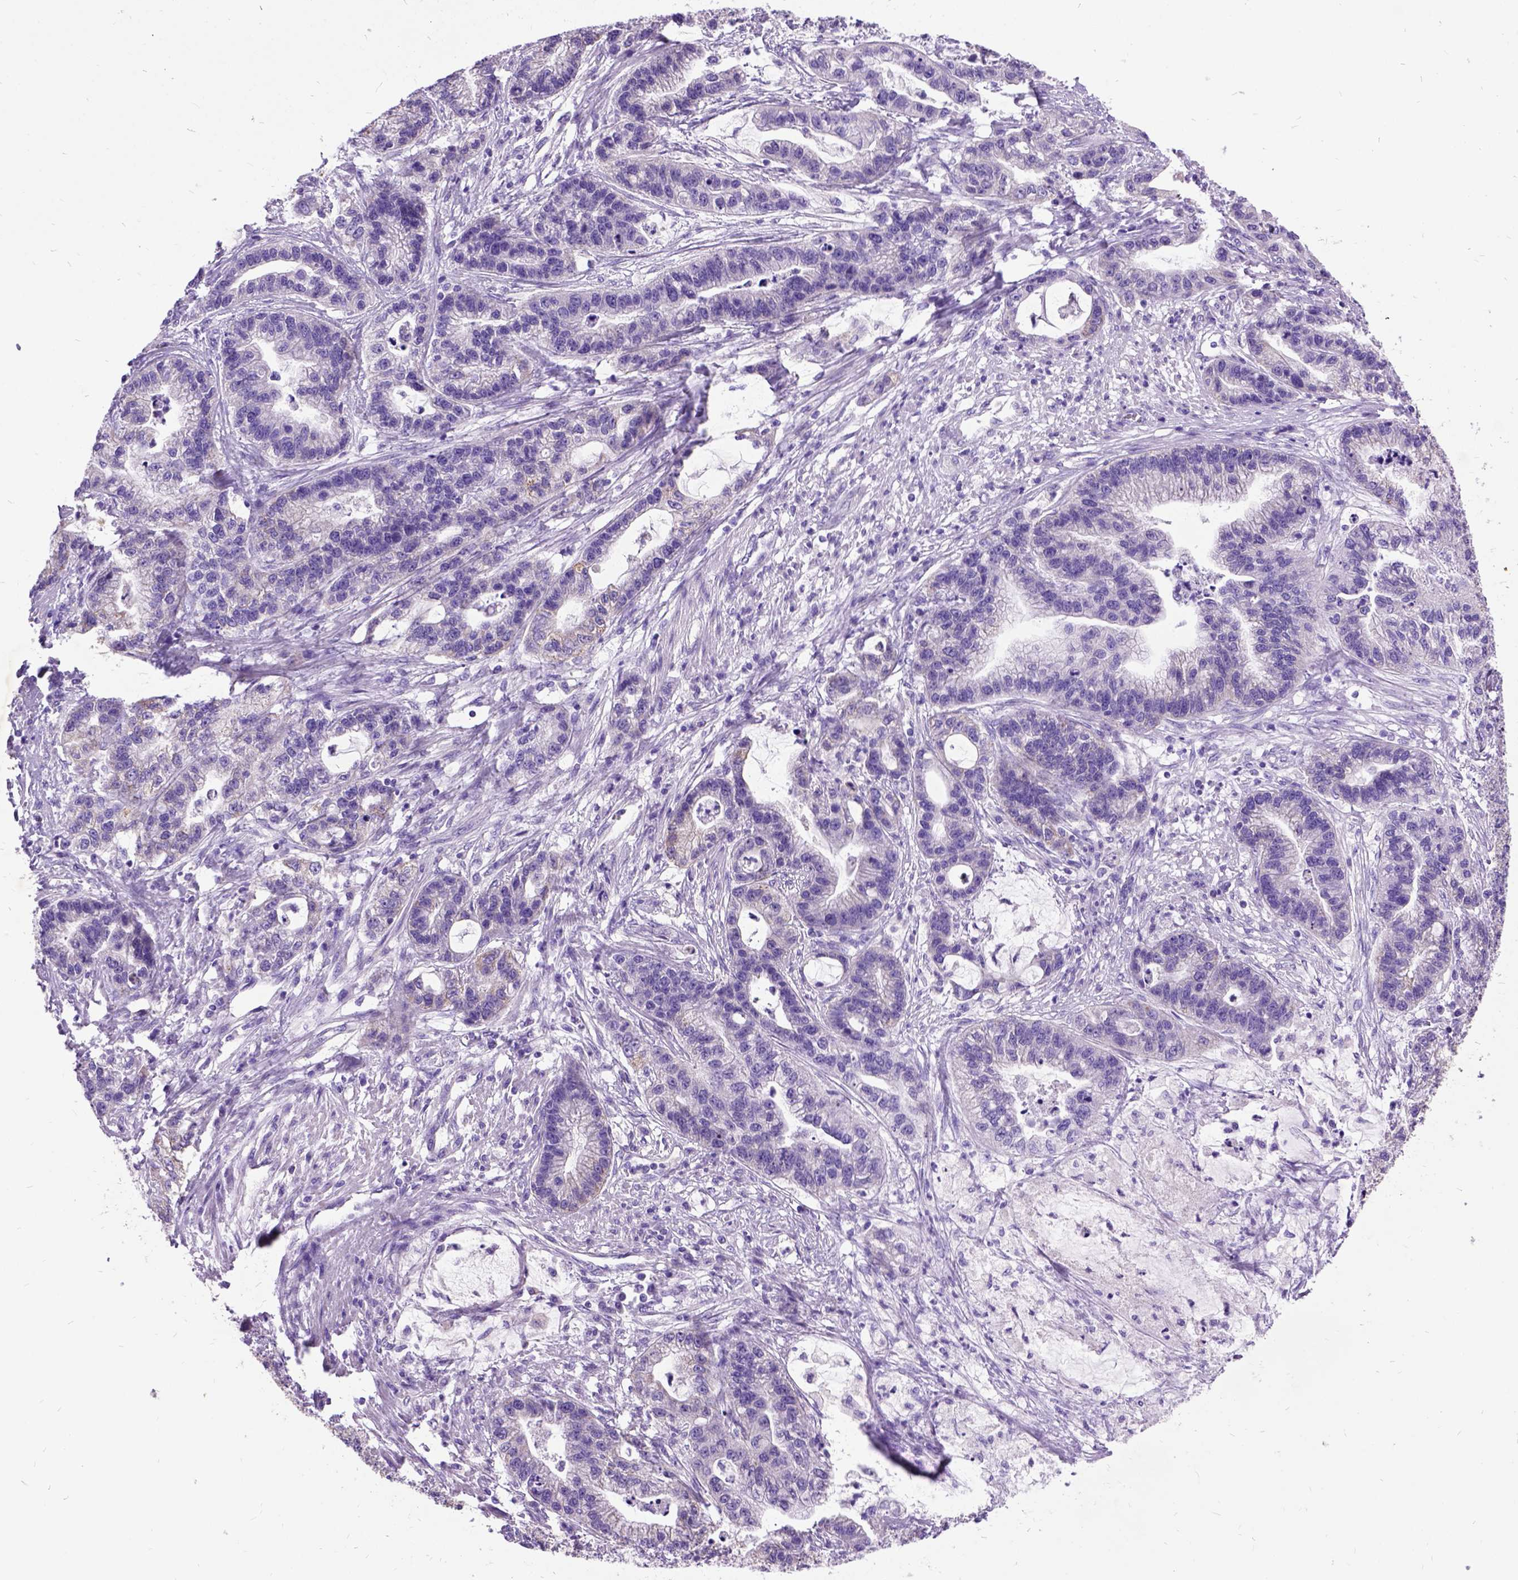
{"staining": {"intensity": "negative", "quantity": "none", "location": "none"}, "tissue": "stomach cancer", "cell_type": "Tumor cells", "image_type": "cancer", "snomed": [{"axis": "morphology", "description": "Adenocarcinoma, NOS"}, {"axis": "topography", "description": "Stomach"}], "caption": "Tumor cells show no significant protein expression in stomach cancer (adenocarcinoma). Brightfield microscopy of immunohistochemistry (IHC) stained with DAB (brown) and hematoxylin (blue), captured at high magnification.", "gene": "CFAP54", "patient": {"sex": "male", "age": 83}}